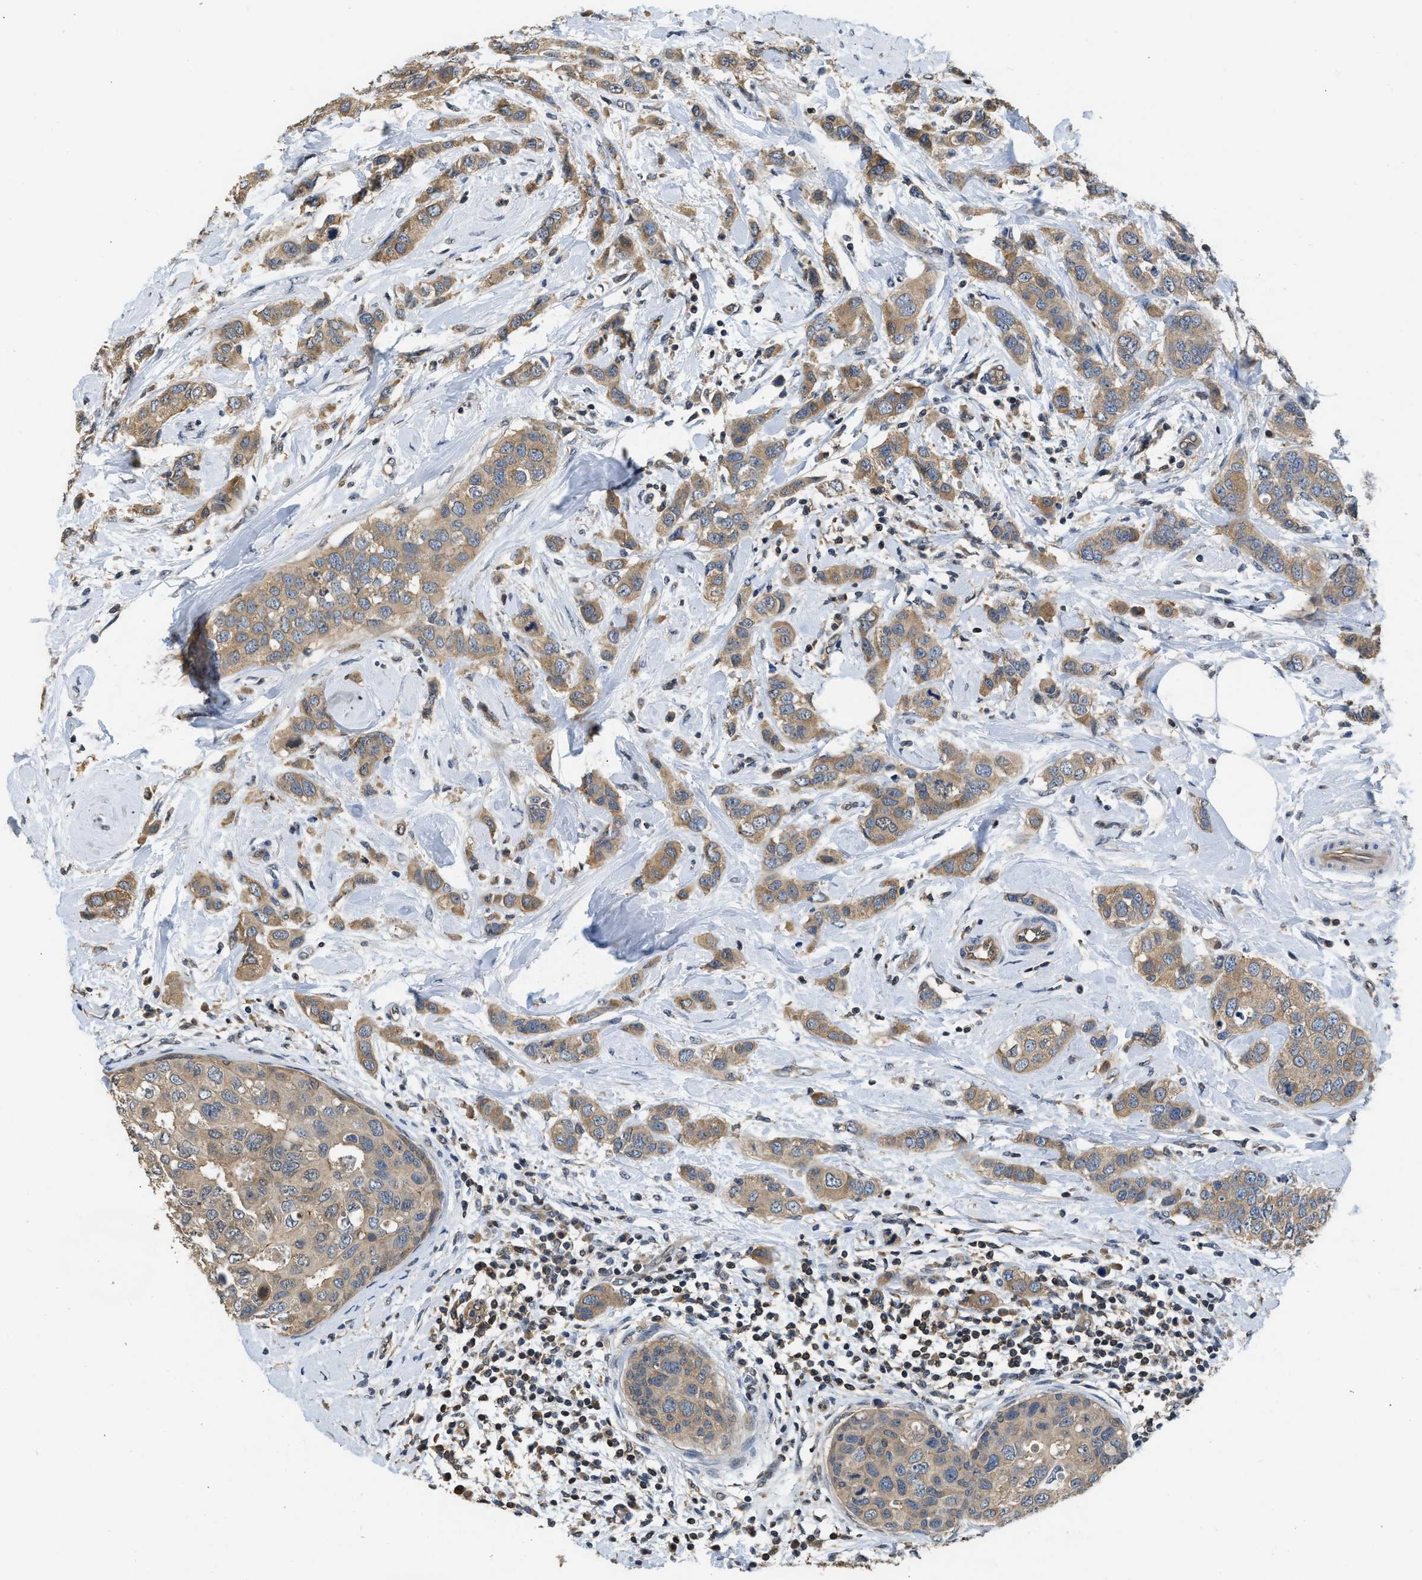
{"staining": {"intensity": "moderate", "quantity": ">75%", "location": "cytoplasmic/membranous"}, "tissue": "breast cancer", "cell_type": "Tumor cells", "image_type": "cancer", "snomed": [{"axis": "morphology", "description": "Duct carcinoma"}, {"axis": "topography", "description": "Breast"}], "caption": "A micrograph of human breast cancer stained for a protein exhibits moderate cytoplasmic/membranous brown staining in tumor cells.", "gene": "TES", "patient": {"sex": "female", "age": 50}}